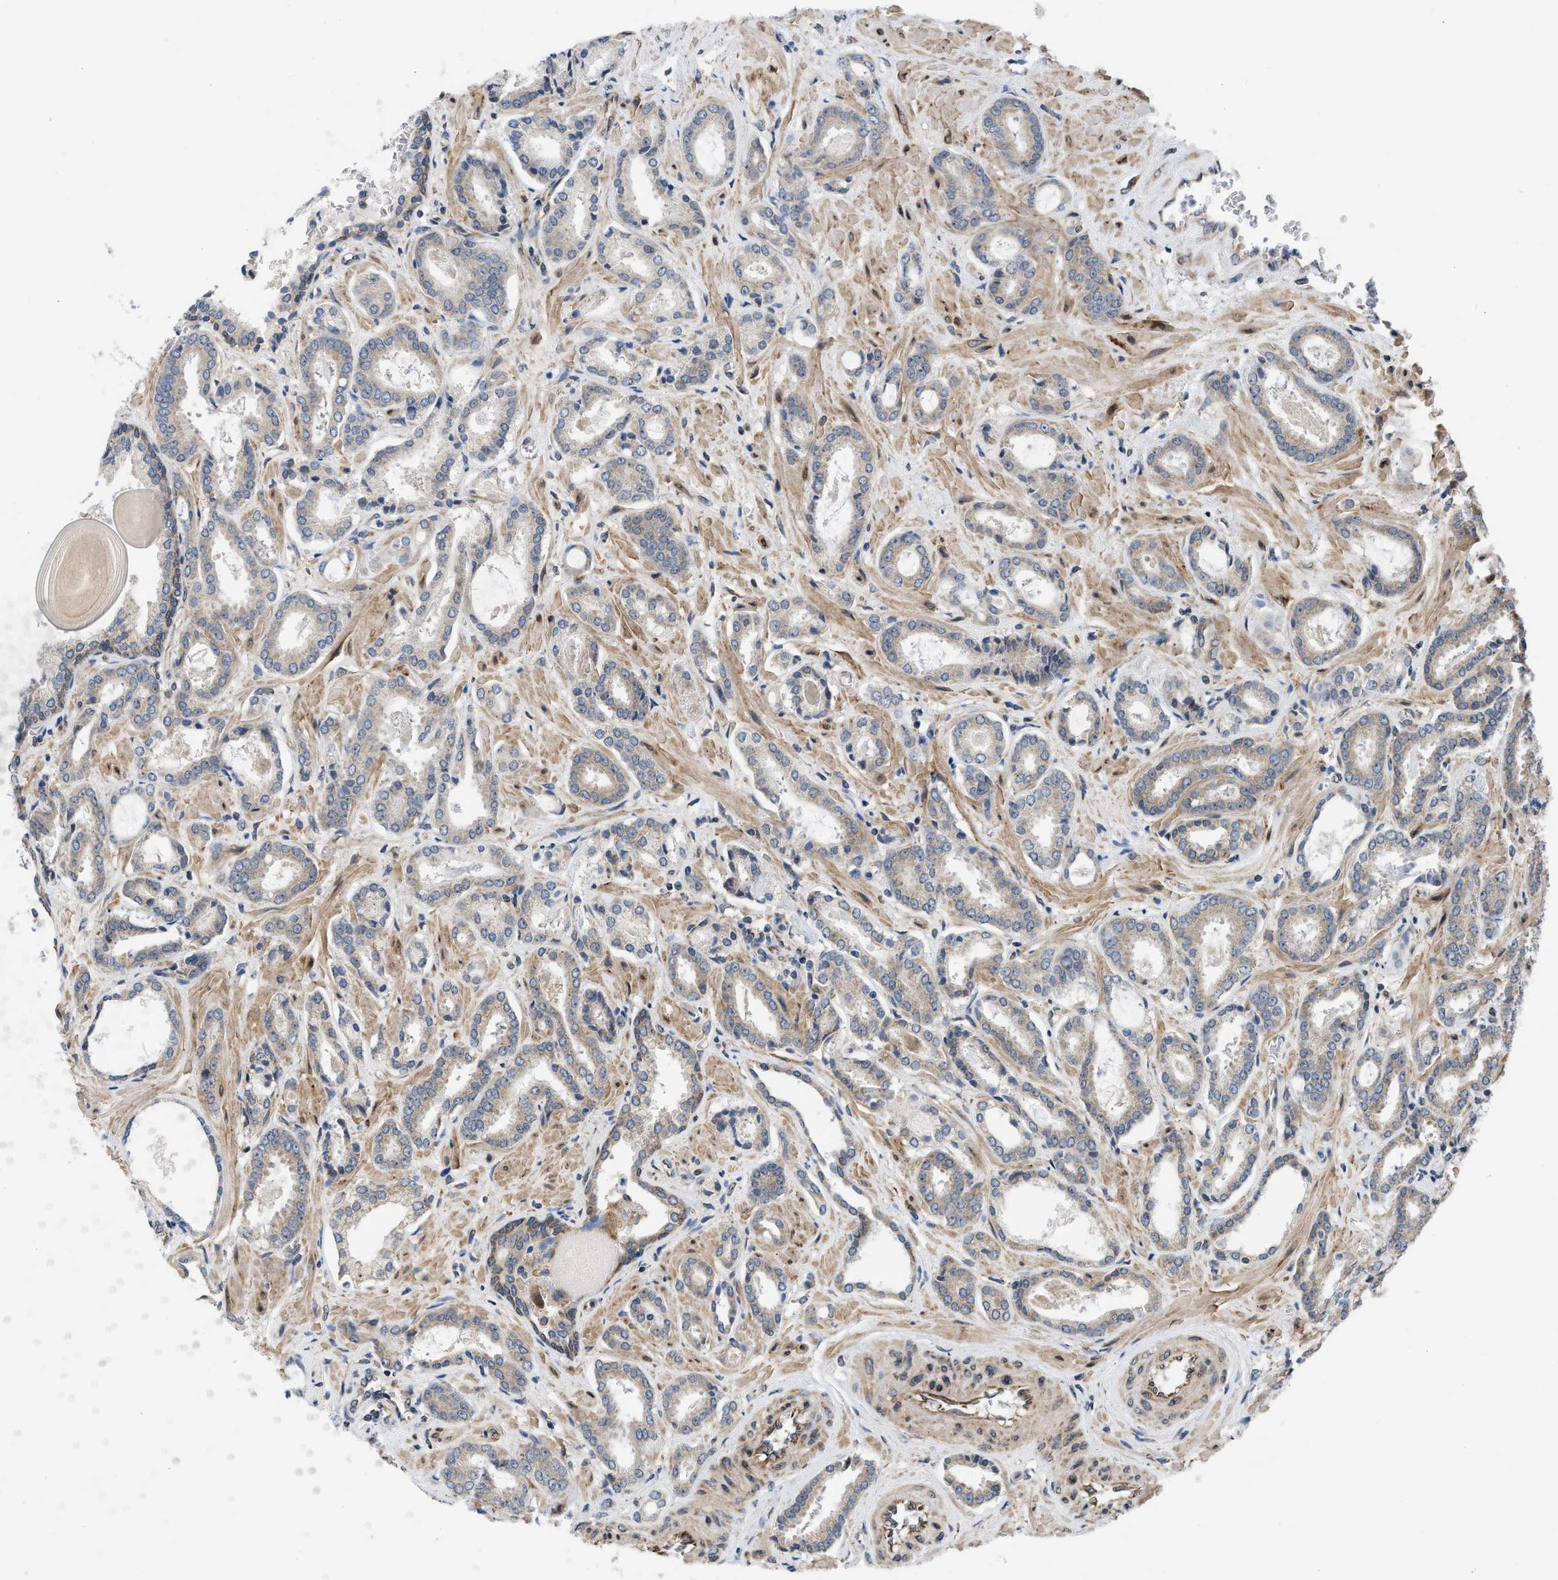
{"staining": {"intensity": "weak", "quantity": "25%-75%", "location": "cytoplasmic/membranous"}, "tissue": "prostate cancer", "cell_type": "Tumor cells", "image_type": "cancer", "snomed": [{"axis": "morphology", "description": "Adenocarcinoma, Low grade"}, {"axis": "topography", "description": "Prostate"}], "caption": "Immunohistochemistry (IHC) histopathology image of prostate cancer stained for a protein (brown), which reveals low levels of weak cytoplasmic/membranous expression in approximately 25%-75% of tumor cells.", "gene": "EOGT", "patient": {"sex": "male", "age": 53}}